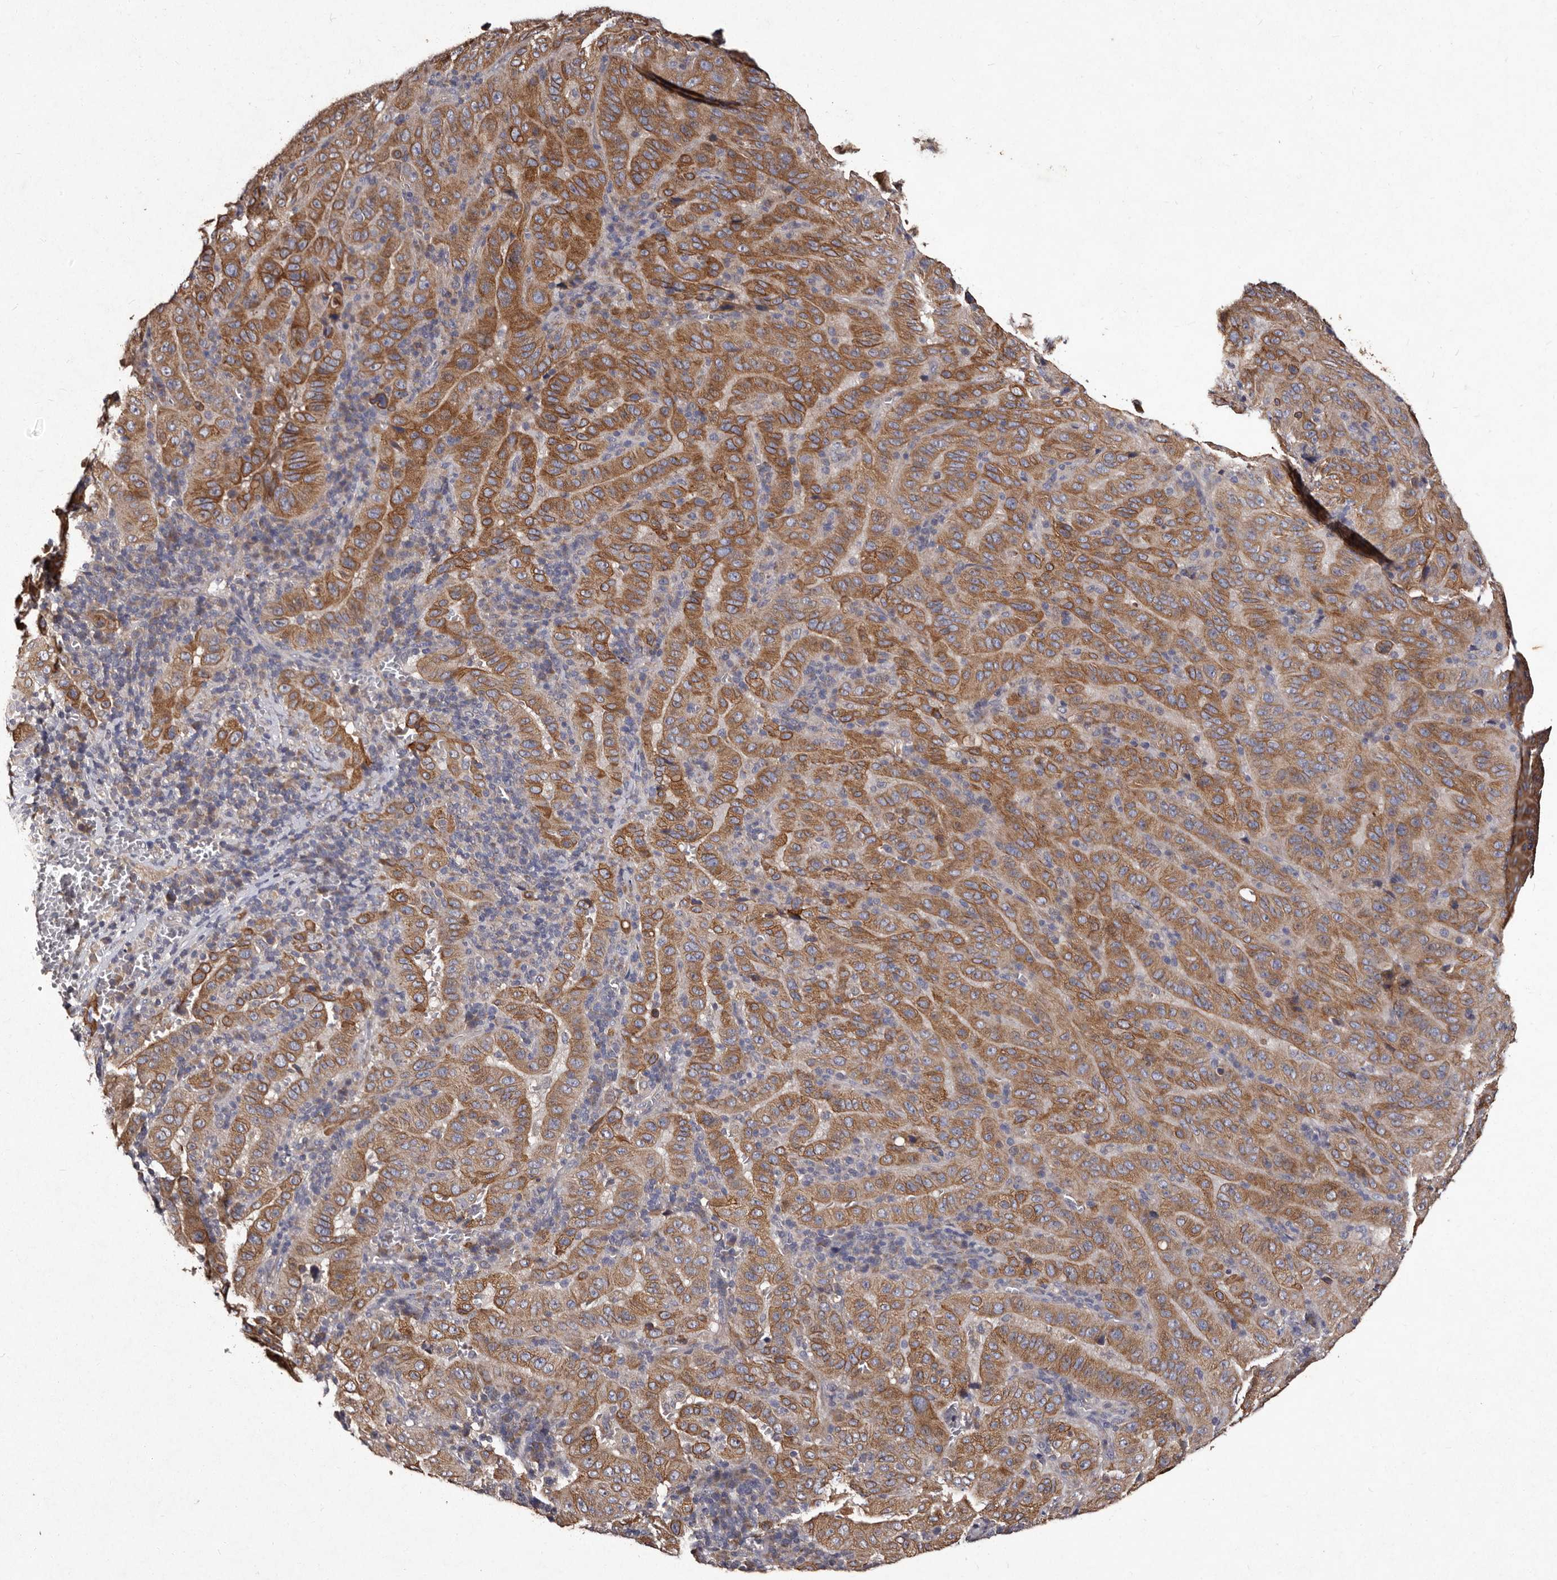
{"staining": {"intensity": "moderate", "quantity": ">75%", "location": "cytoplasmic/membranous"}, "tissue": "pancreatic cancer", "cell_type": "Tumor cells", "image_type": "cancer", "snomed": [{"axis": "morphology", "description": "Adenocarcinoma, NOS"}, {"axis": "topography", "description": "Pancreas"}], "caption": "Immunohistochemical staining of adenocarcinoma (pancreatic) demonstrates medium levels of moderate cytoplasmic/membranous protein staining in approximately >75% of tumor cells.", "gene": "TFB1M", "patient": {"sex": "male", "age": 63}}